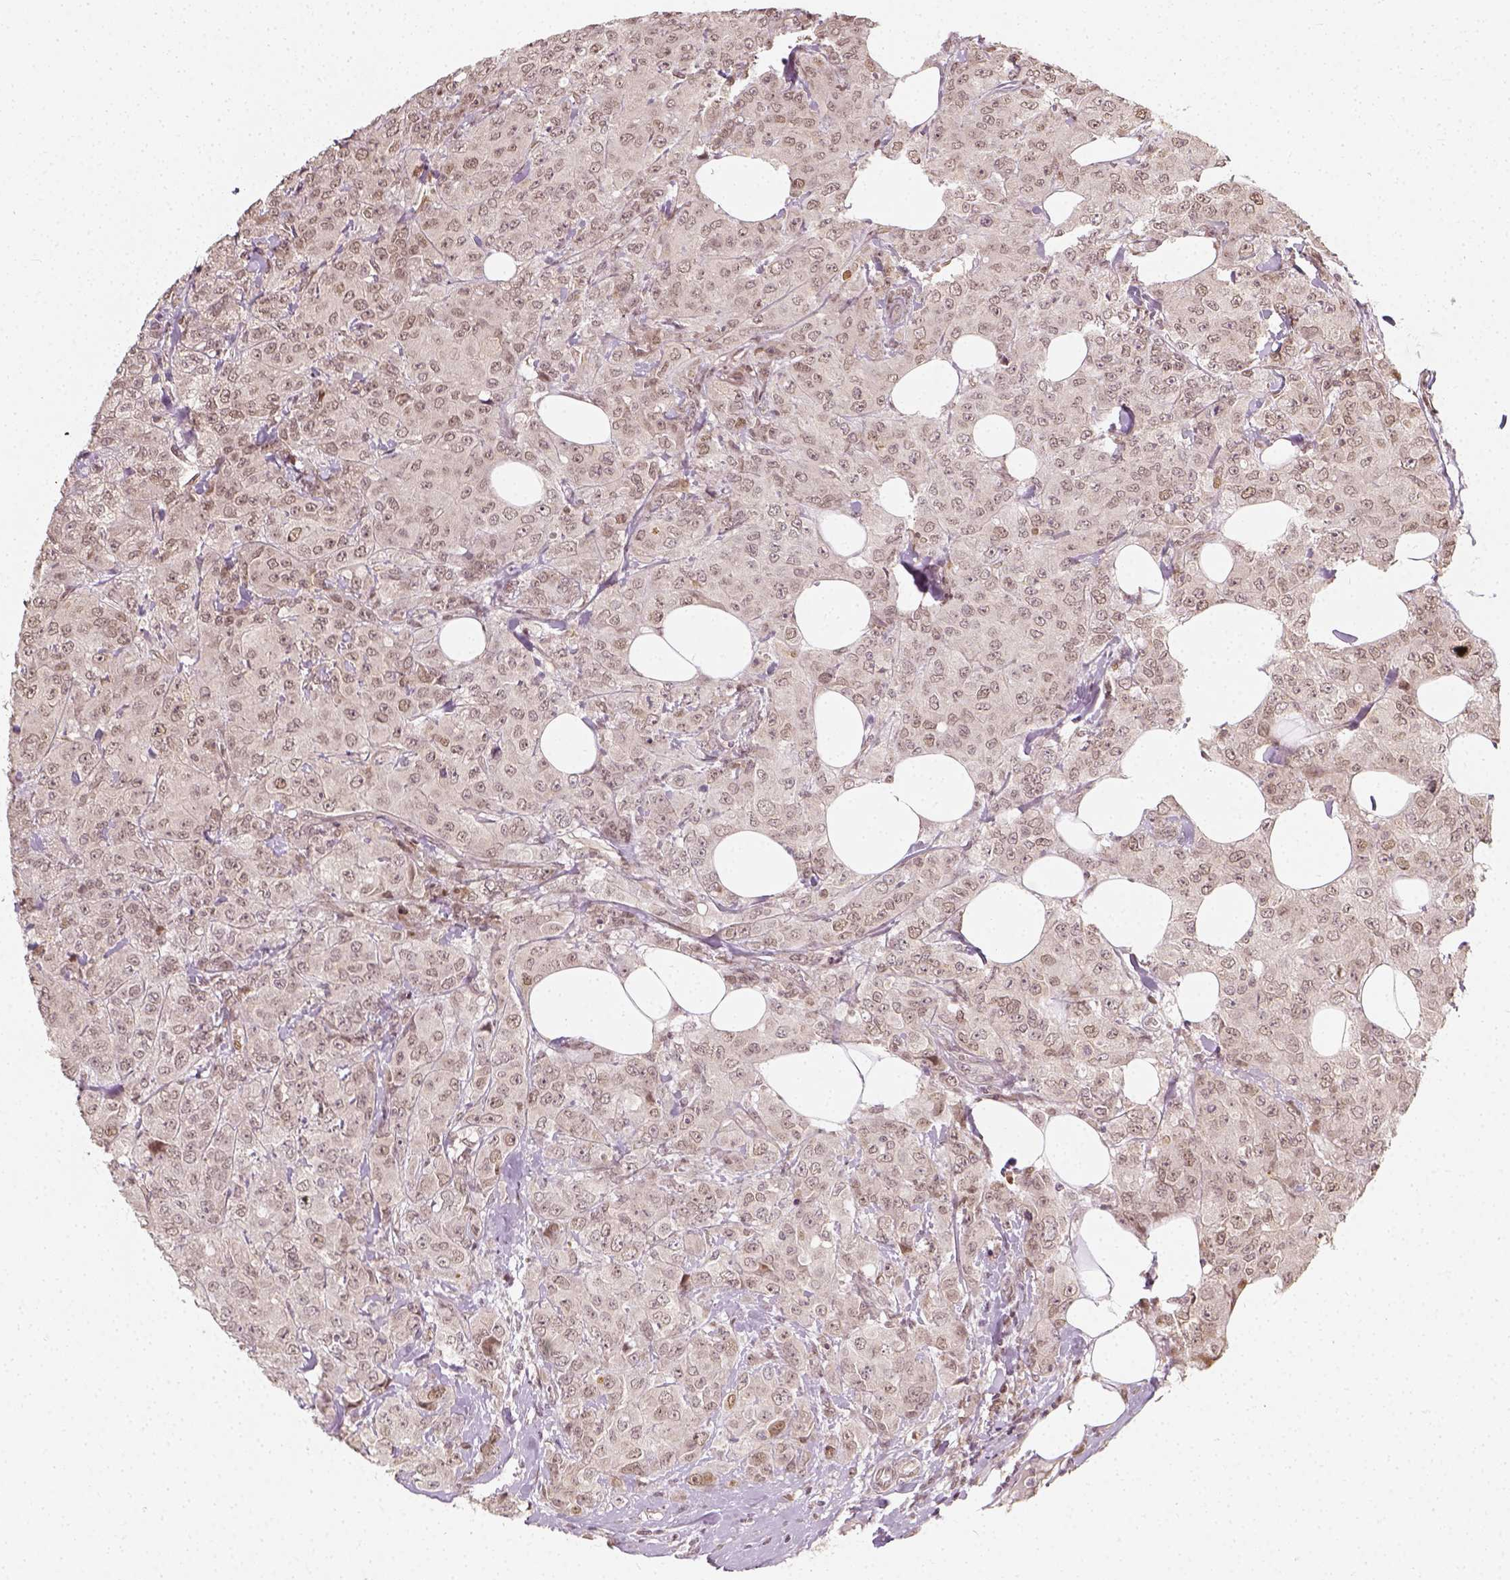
{"staining": {"intensity": "weak", "quantity": "25%-75%", "location": "nuclear"}, "tissue": "breast cancer", "cell_type": "Tumor cells", "image_type": "cancer", "snomed": [{"axis": "morphology", "description": "Normal tissue, NOS"}, {"axis": "morphology", "description": "Duct carcinoma"}, {"axis": "topography", "description": "Breast"}], "caption": "This is a histology image of immunohistochemistry staining of invasive ductal carcinoma (breast), which shows weak expression in the nuclear of tumor cells.", "gene": "ZMAT3", "patient": {"sex": "female", "age": 43}}